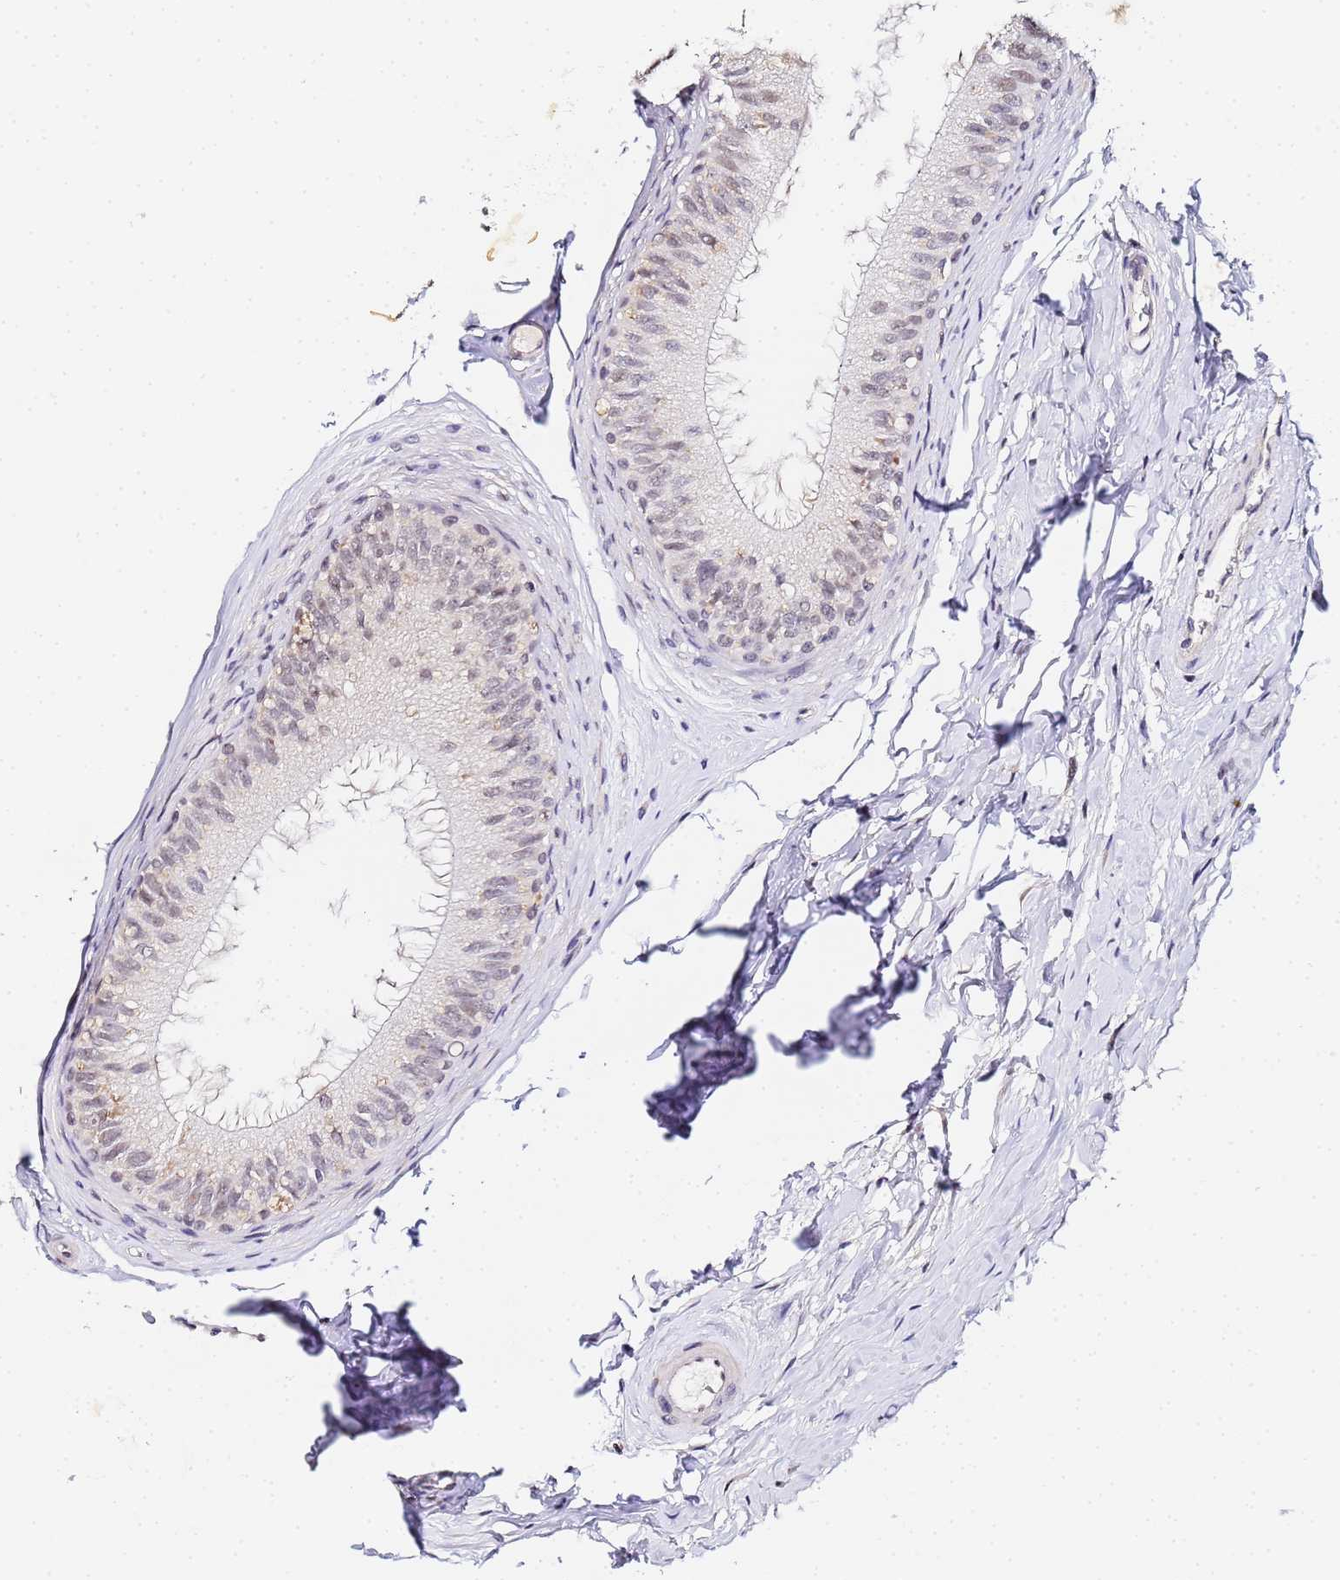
{"staining": {"intensity": "weak", "quantity": ">75%", "location": "nuclear"}, "tissue": "epididymis", "cell_type": "Glandular cells", "image_type": "normal", "snomed": [{"axis": "morphology", "description": "Normal tissue, NOS"}, {"axis": "topography", "description": "Epididymis"}], "caption": "A high-resolution photomicrograph shows IHC staining of unremarkable epididymis, which shows weak nuclear staining in approximately >75% of glandular cells. Nuclei are stained in blue.", "gene": "LSM3", "patient": {"sex": "male", "age": 33}}